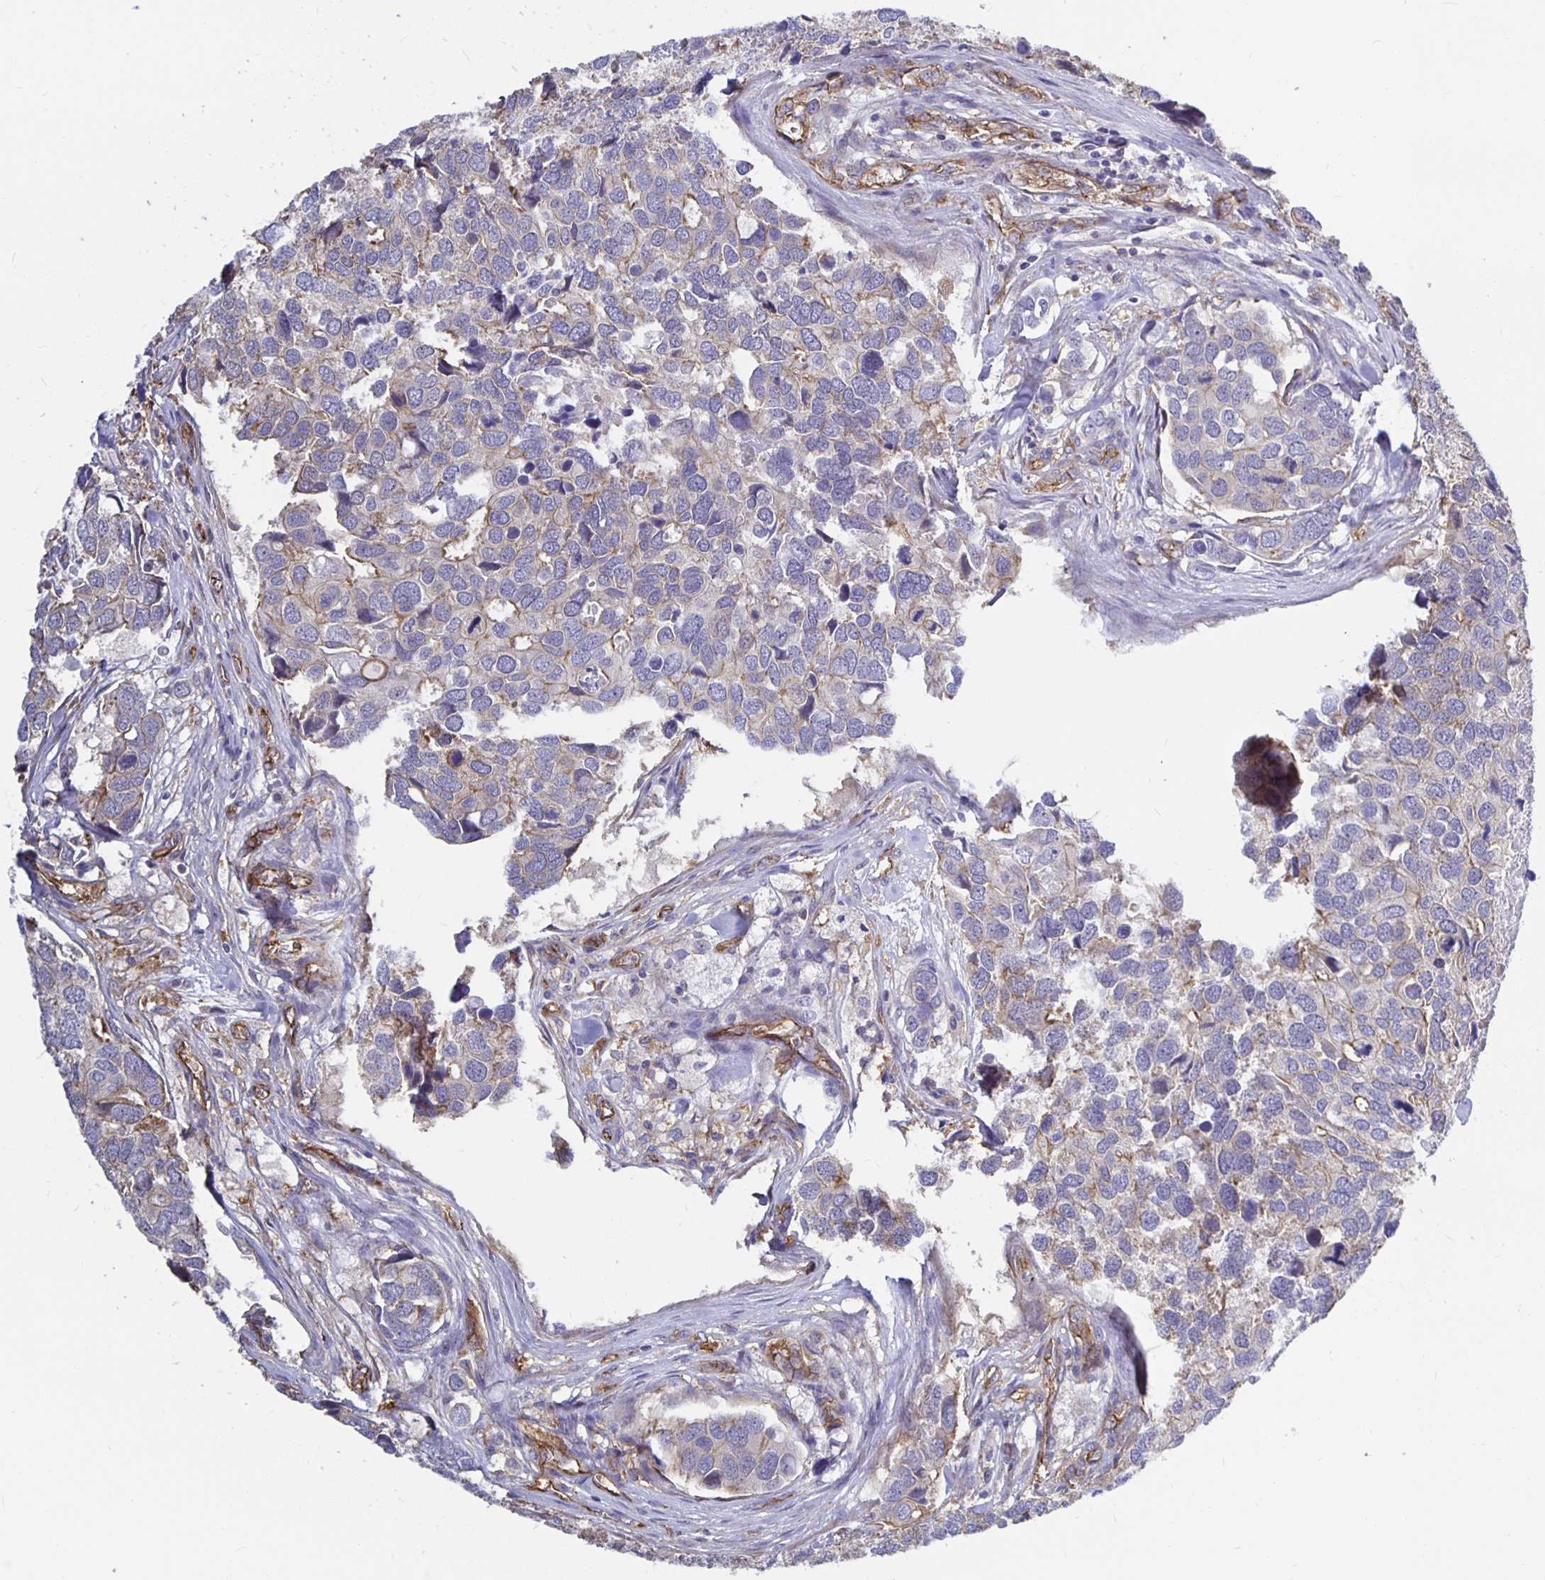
{"staining": {"intensity": "weak", "quantity": "<25%", "location": "cytoplasmic/membranous"}, "tissue": "breast cancer", "cell_type": "Tumor cells", "image_type": "cancer", "snomed": [{"axis": "morphology", "description": "Duct carcinoma"}, {"axis": "topography", "description": "Breast"}], "caption": "There is no significant staining in tumor cells of intraductal carcinoma (breast).", "gene": "ARHGEF39", "patient": {"sex": "female", "age": 83}}